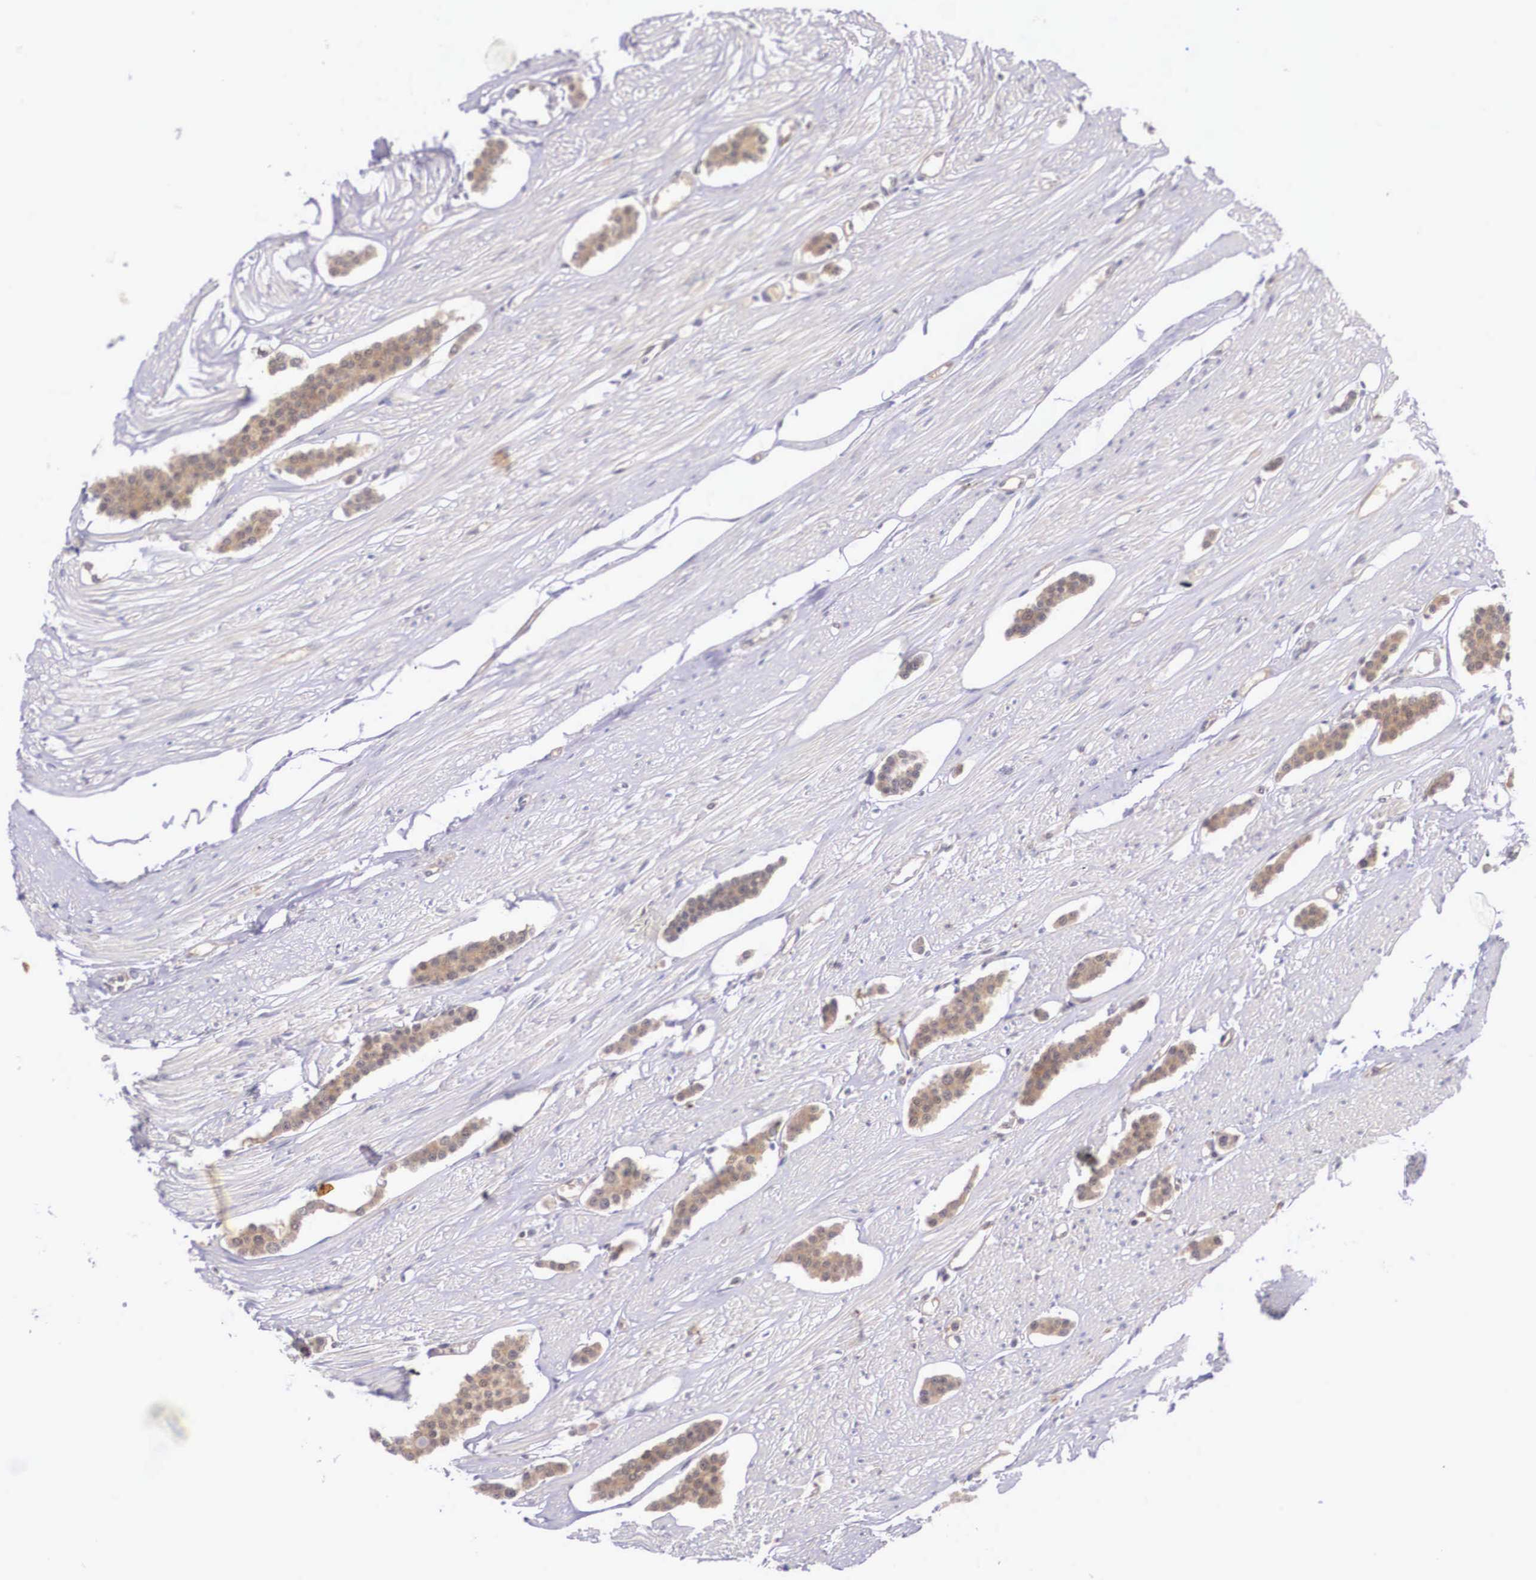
{"staining": {"intensity": "moderate", "quantity": ">75%", "location": "cytoplasmic/membranous"}, "tissue": "carcinoid", "cell_type": "Tumor cells", "image_type": "cancer", "snomed": [{"axis": "morphology", "description": "Carcinoid, malignant, NOS"}, {"axis": "topography", "description": "Small intestine"}], "caption": "Human carcinoid (malignant) stained with a brown dye shows moderate cytoplasmic/membranous positive staining in about >75% of tumor cells.", "gene": "IGBP1", "patient": {"sex": "male", "age": 60}}